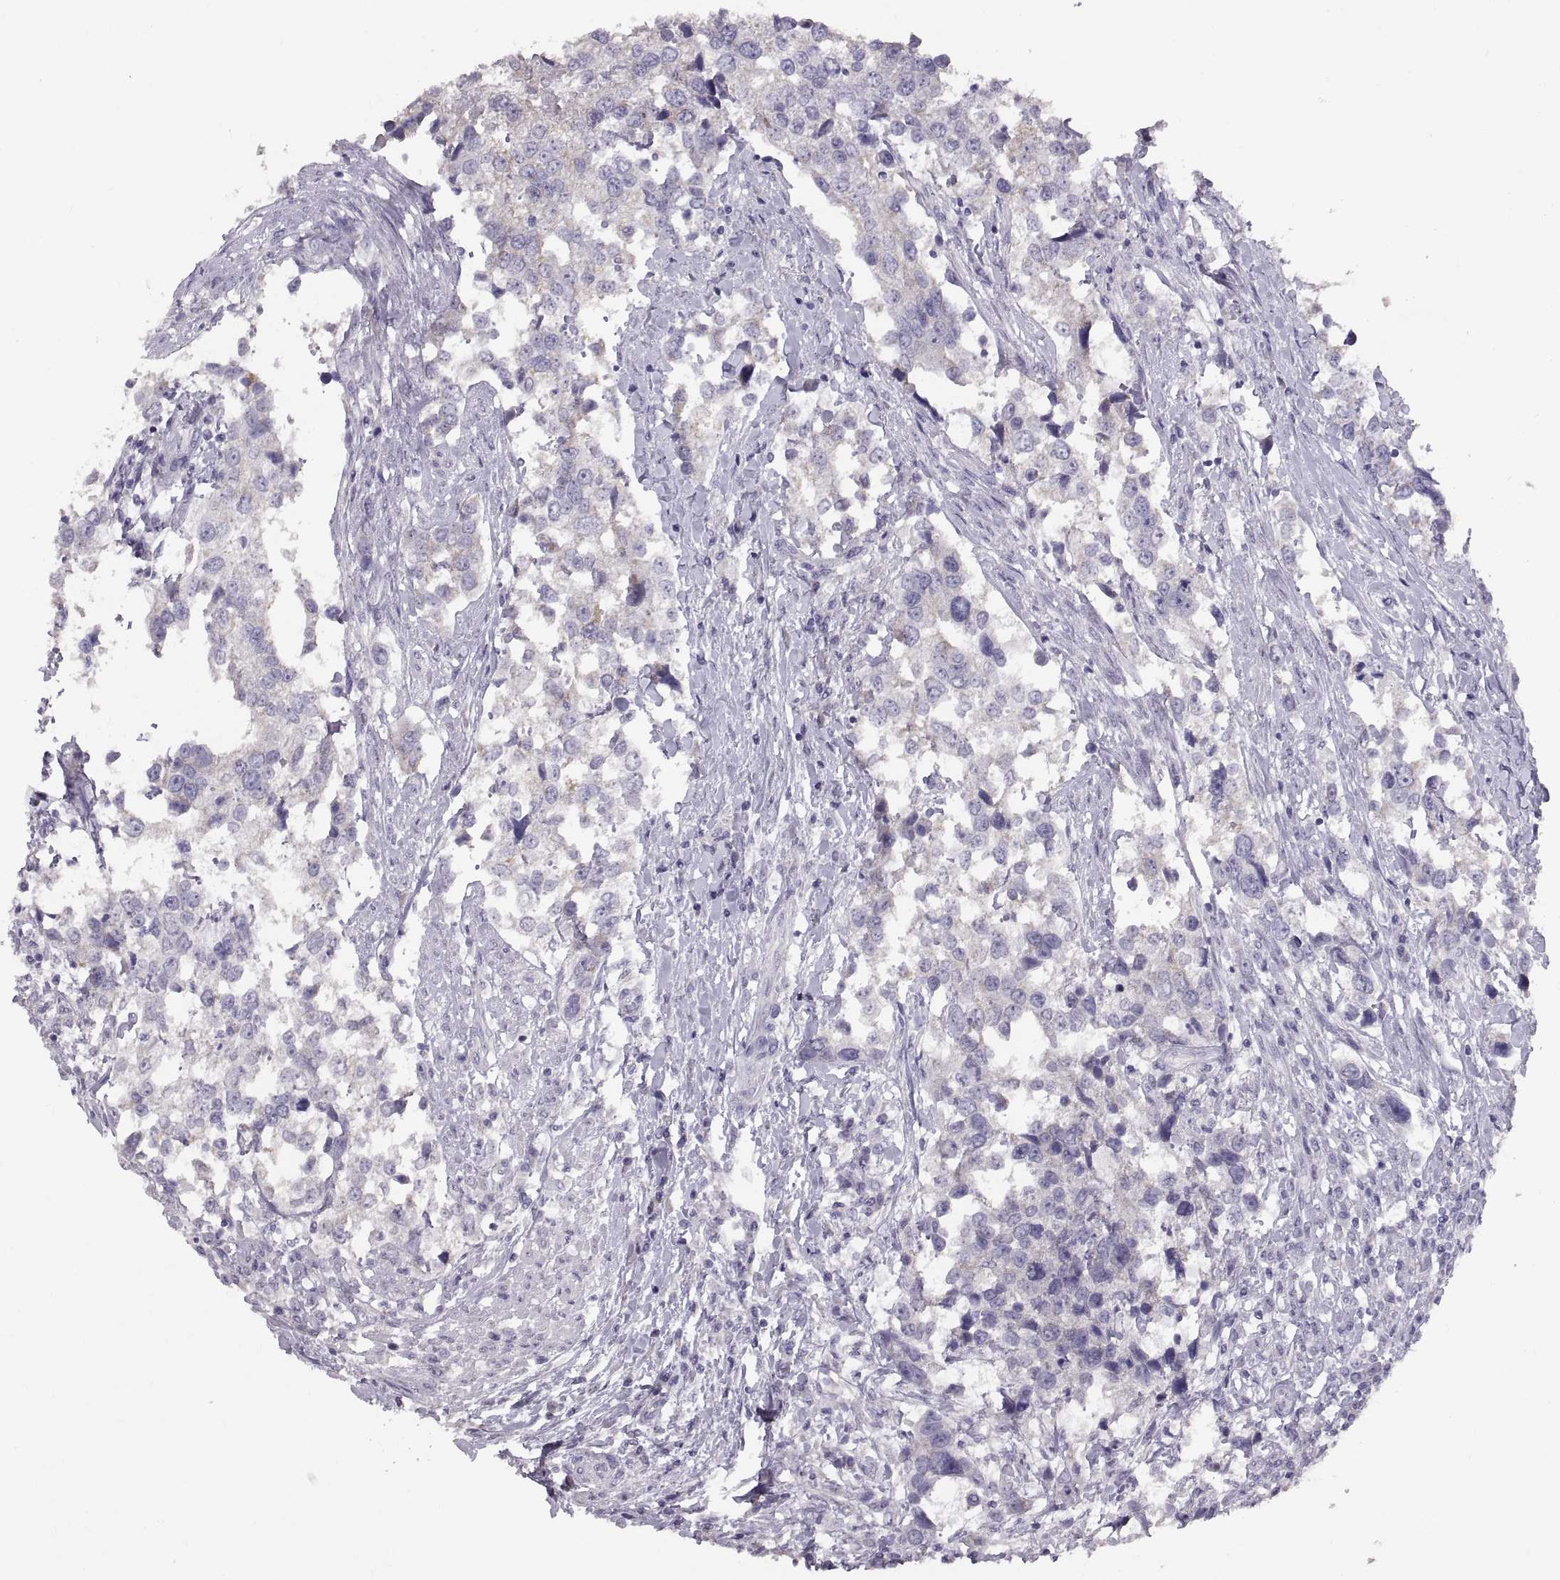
{"staining": {"intensity": "negative", "quantity": "none", "location": "none"}, "tissue": "urothelial cancer", "cell_type": "Tumor cells", "image_type": "cancer", "snomed": [{"axis": "morphology", "description": "Urothelial carcinoma, NOS"}, {"axis": "morphology", "description": "Urothelial carcinoma, High grade"}, {"axis": "topography", "description": "Urinary bladder"}], "caption": "DAB (3,3'-diaminobenzidine) immunohistochemical staining of urothelial cancer displays no significant staining in tumor cells.", "gene": "WBP2NL", "patient": {"sex": "male", "age": 63}}